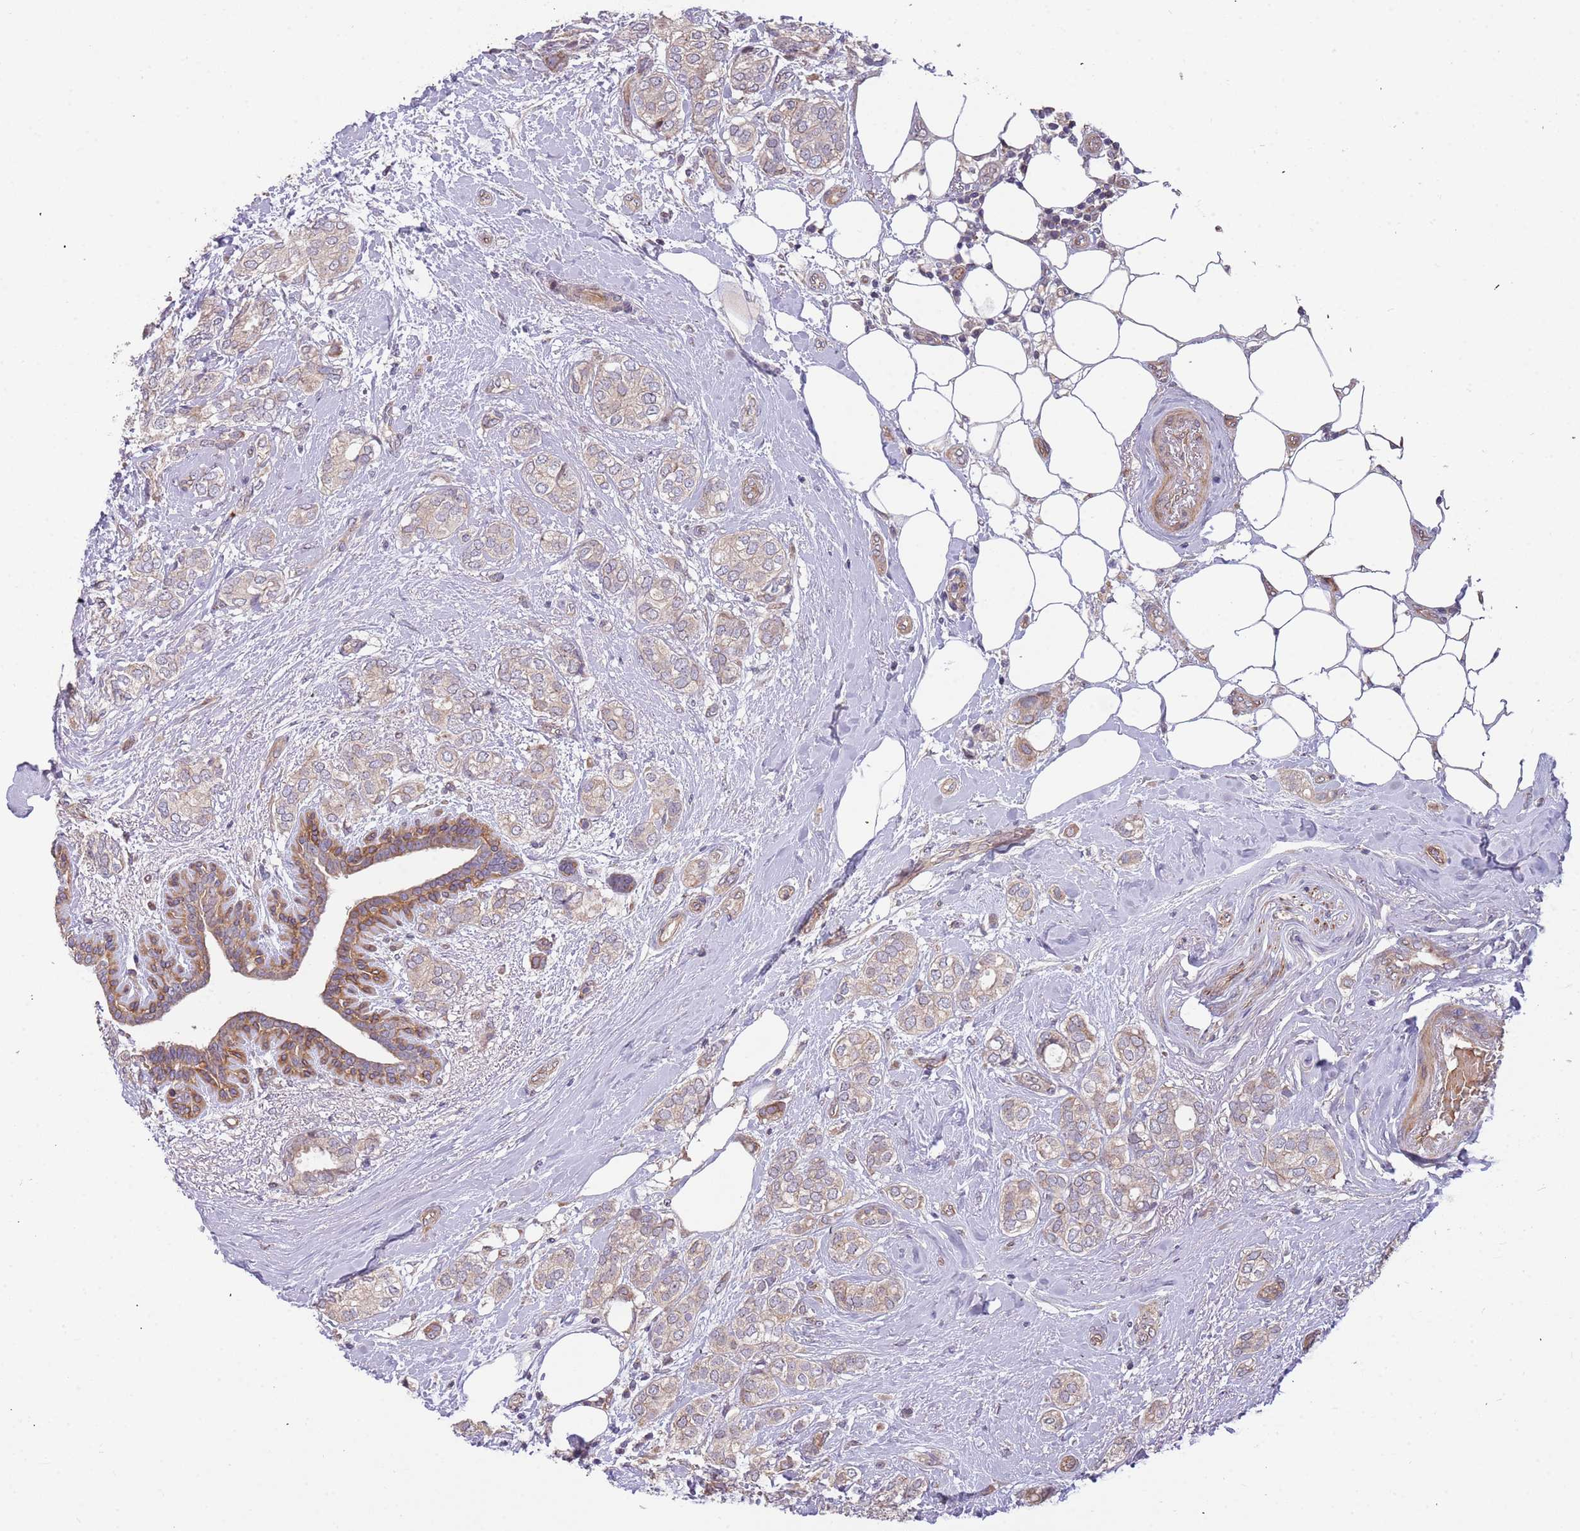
{"staining": {"intensity": "weak", "quantity": ">75%", "location": "cytoplasmic/membranous"}, "tissue": "breast cancer", "cell_type": "Tumor cells", "image_type": "cancer", "snomed": [{"axis": "morphology", "description": "Duct carcinoma"}, {"axis": "topography", "description": "Breast"}], "caption": "Breast infiltrating ductal carcinoma stained with immunohistochemistry displays weak cytoplasmic/membranous staining in approximately >75% of tumor cells. (IHC, brightfield microscopy, high magnification).", "gene": "TRAPPC6B", "patient": {"sex": "female", "age": 73}}